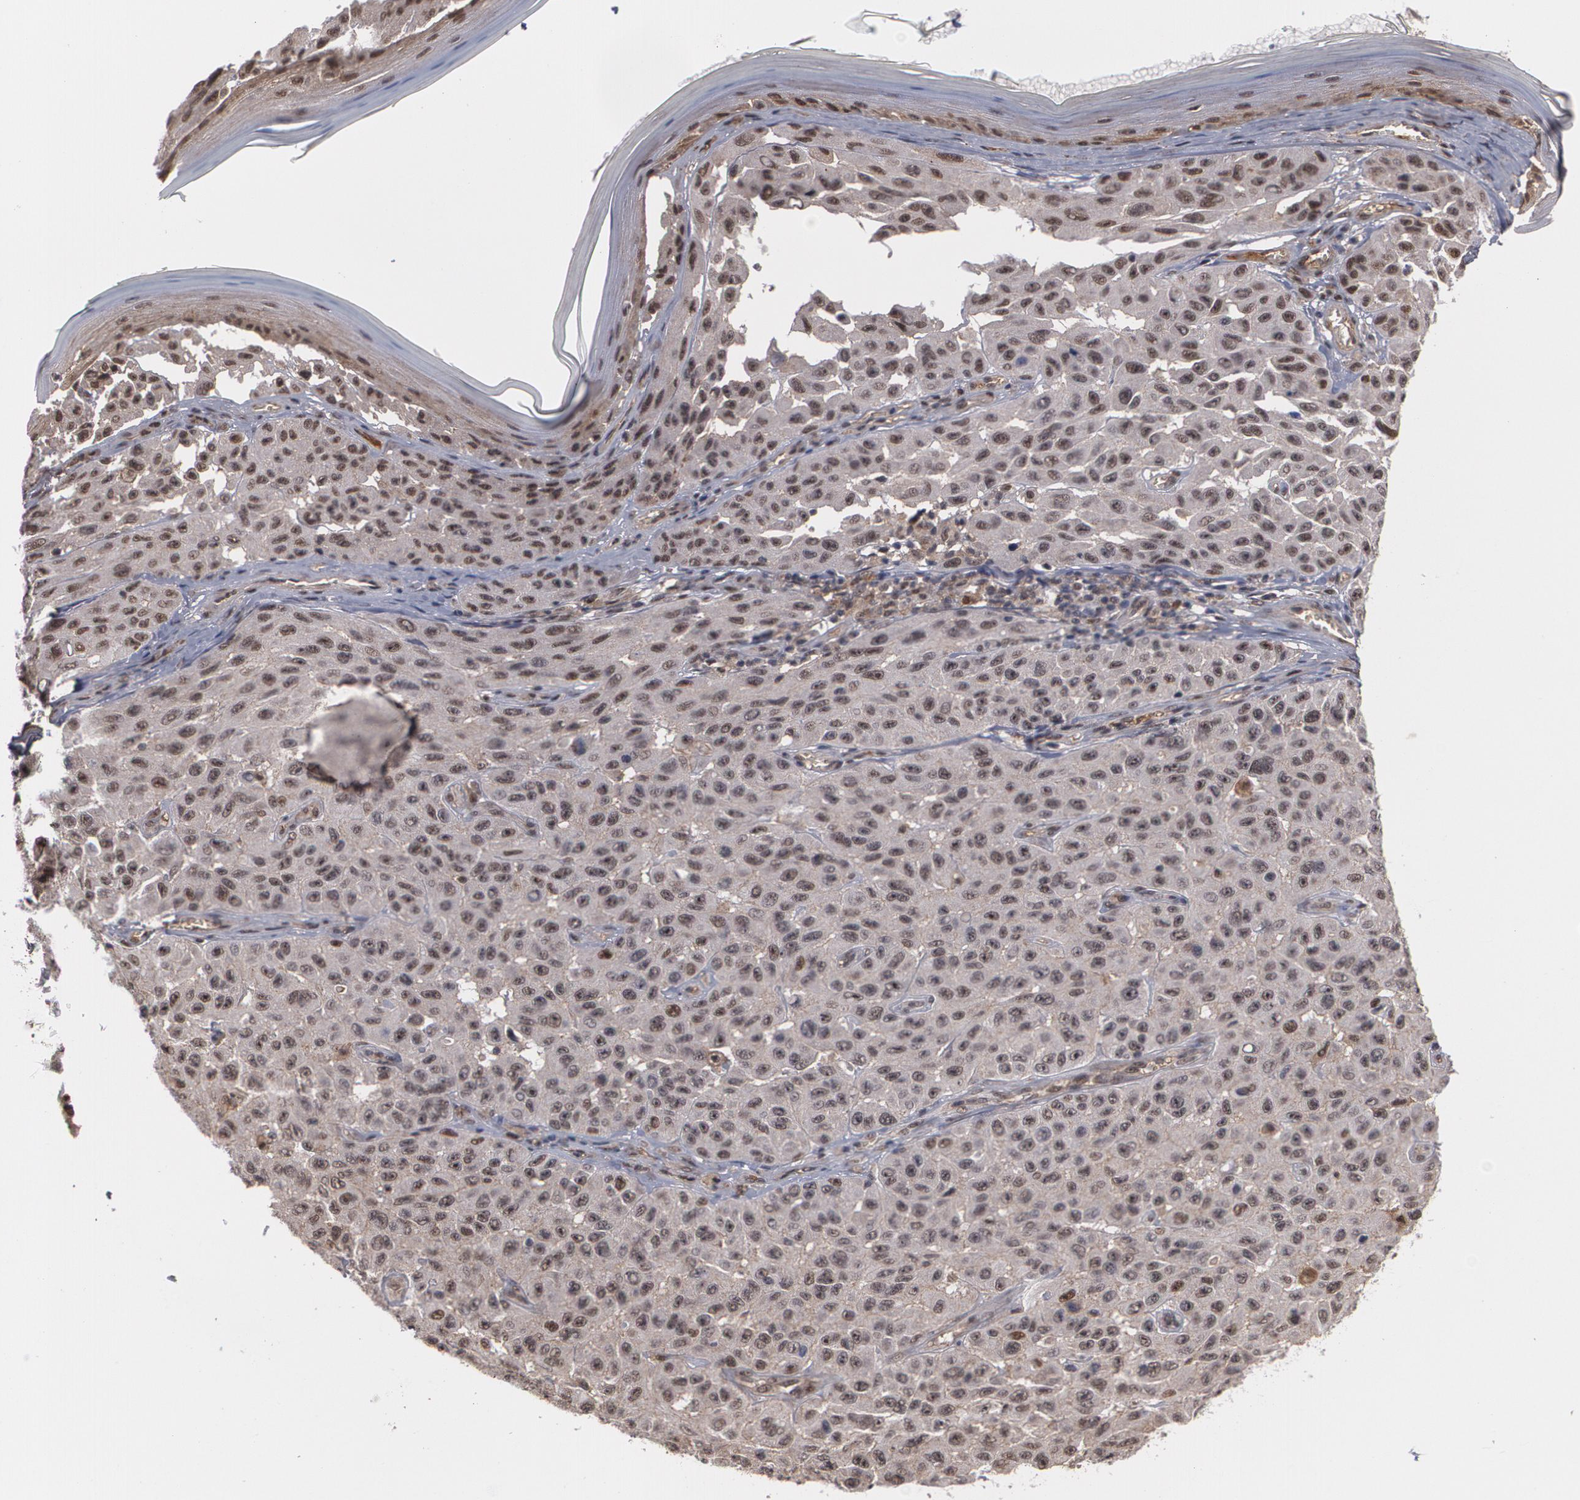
{"staining": {"intensity": "weak", "quantity": ">75%", "location": "nuclear"}, "tissue": "melanoma", "cell_type": "Tumor cells", "image_type": "cancer", "snomed": [{"axis": "morphology", "description": "Malignant melanoma, NOS"}, {"axis": "topography", "description": "Skin"}], "caption": "Protein staining of melanoma tissue displays weak nuclear positivity in approximately >75% of tumor cells. The staining was performed using DAB (3,3'-diaminobenzidine), with brown indicating positive protein expression. Nuclei are stained blue with hematoxylin.", "gene": "ZNF234", "patient": {"sex": "male", "age": 30}}